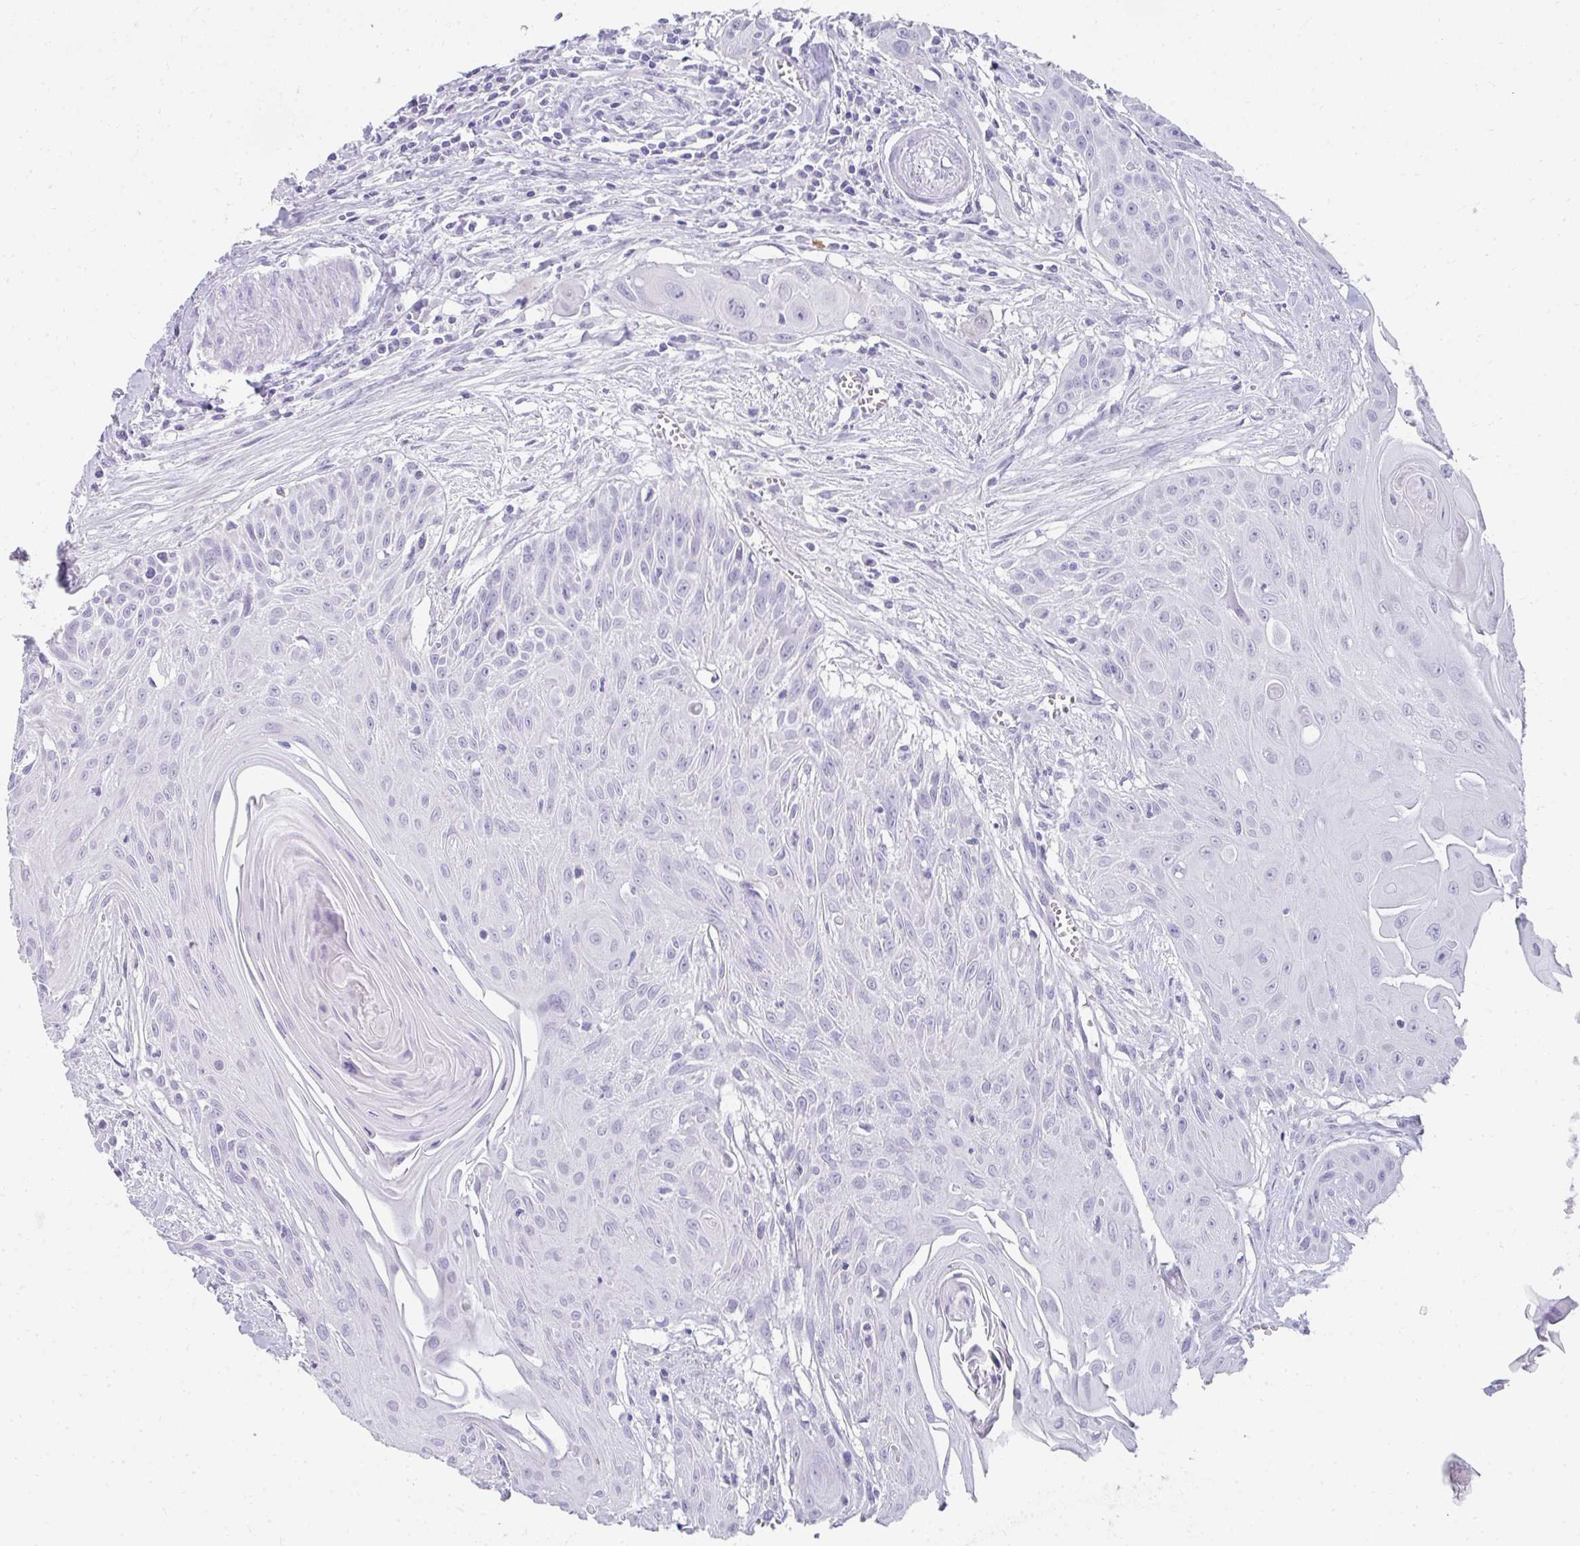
{"staining": {"intensity": "negative", "quantity": "none", "location": "none"}, "tissue": "head and neck cancer", "cell_type": "Tumor cells", "image_type": "cancer", "snomed": [{"axis": "morphology", "description": "Squamous cell carcinoma, NOS"}, {"axis": "topography", "description": "Lymph node"}, {"axis": "topography", "description": "Salivary gland"}, {"axis": "topography", "description": "Head-Neck"}], "caption": "DAB immunohistochemical staining of human squamous cell carcinoma (head and neck) displays no significant expression in tumor cells.", "gene": "RLF", "patient": {"sex": "female", "age": 74}}